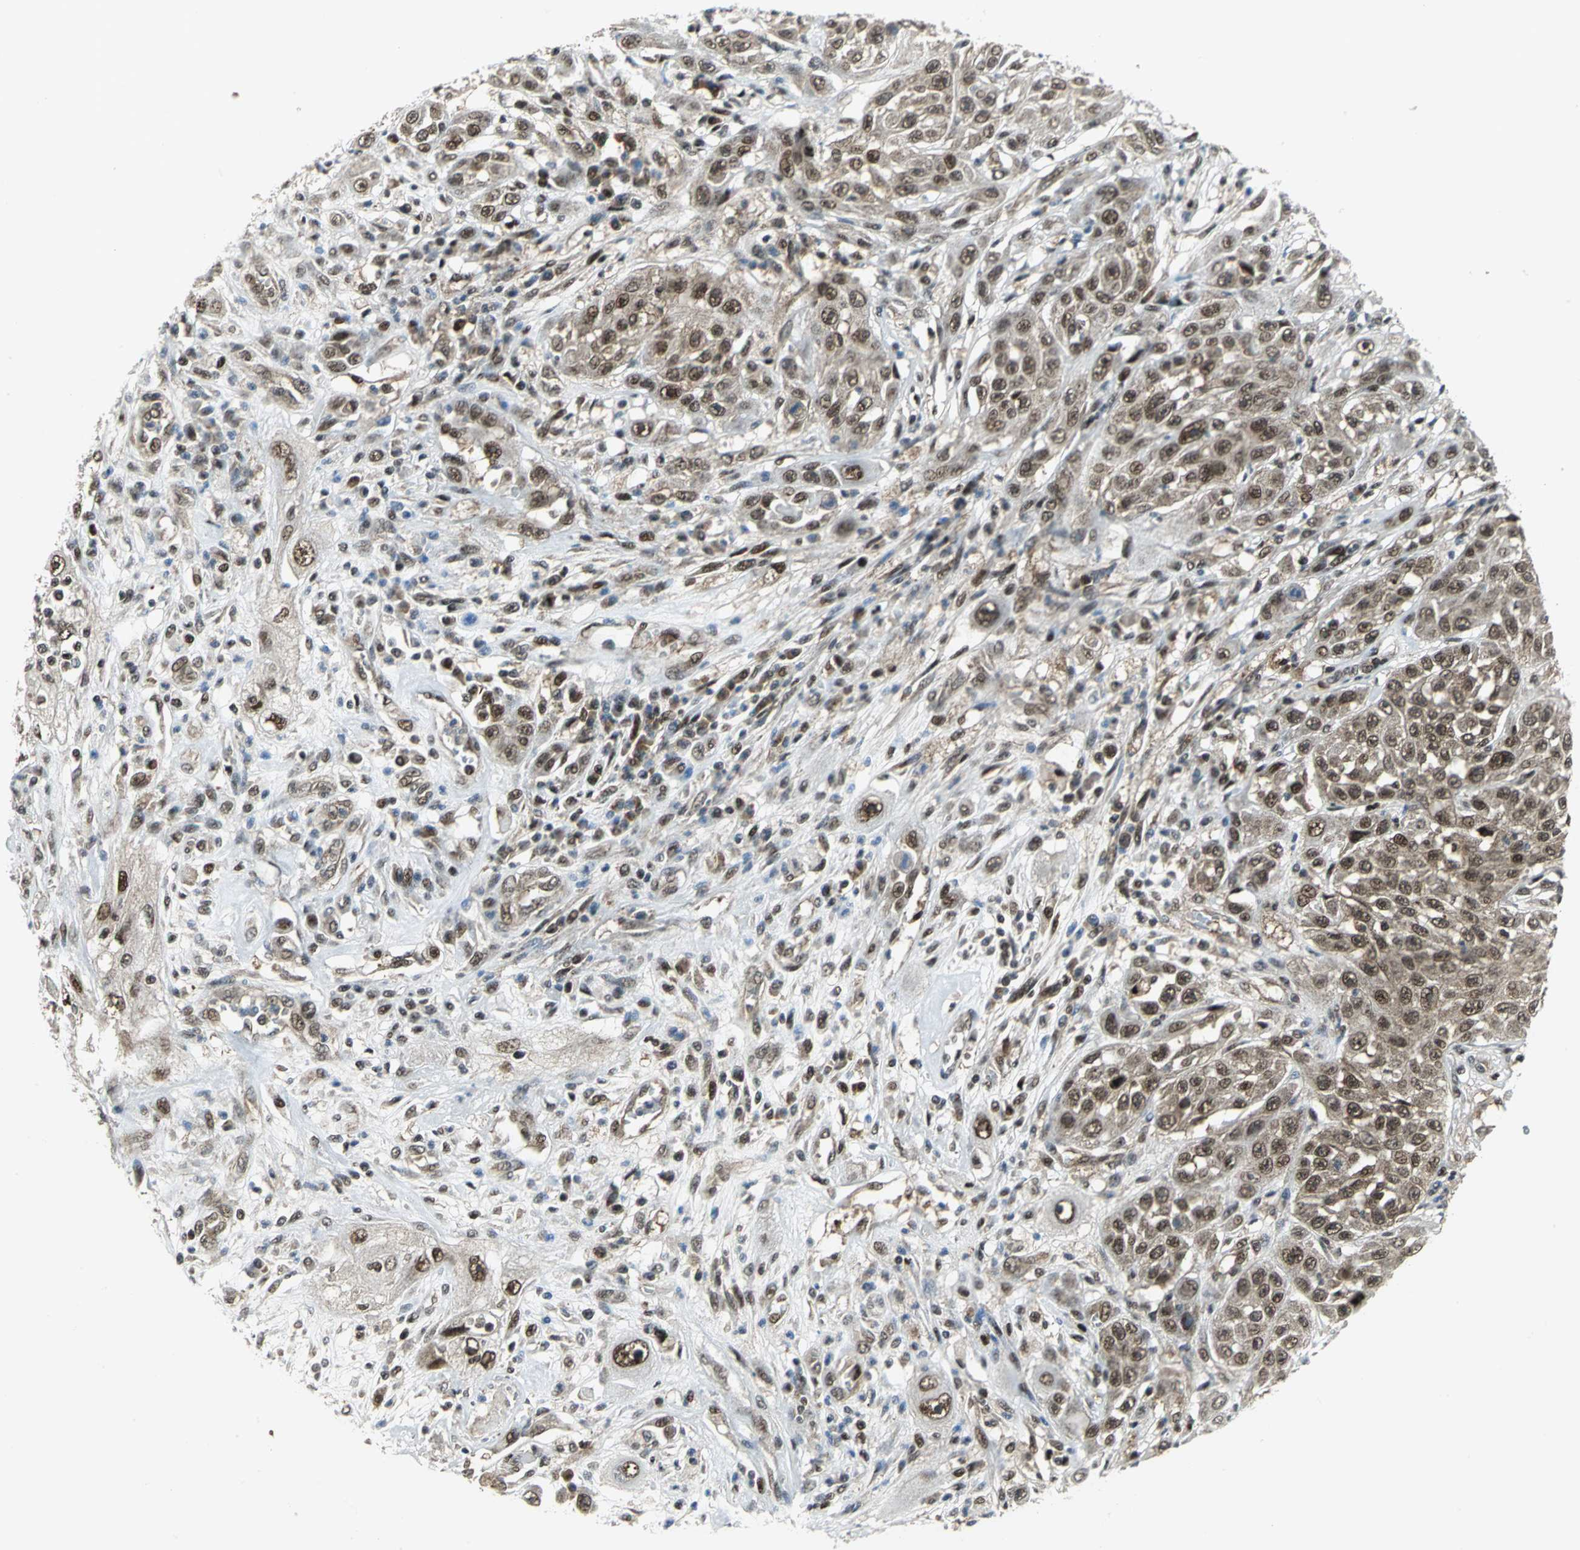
{"staining": {"intensity": "moderate", "quantity": "25%-75%", "location": "nuclear"}, "tissue": "skin cancer", "cell_type": "Tumor cells", "image_type": "cancer", "snomed": [{"axis": "morphology", "description": "Squamous cell carcinoma, NOS"}, {"axis": "topography", "description": "Skin"}], "caption": "Immunohistochemical staining of human skin cancer (squamous cell carcinoma) displays moderate nuclear protein positivity in about 25%-75% of tumor cells. The staining was performed using DAB (3,3'-diaminobenzidine) to visualize the protein expression in brown, while the nuclei were stained in blue with hematoxylin (Magnification: 20x).", "gene": "PSMA4", "patient": {"sex": "male", "age": 75}}